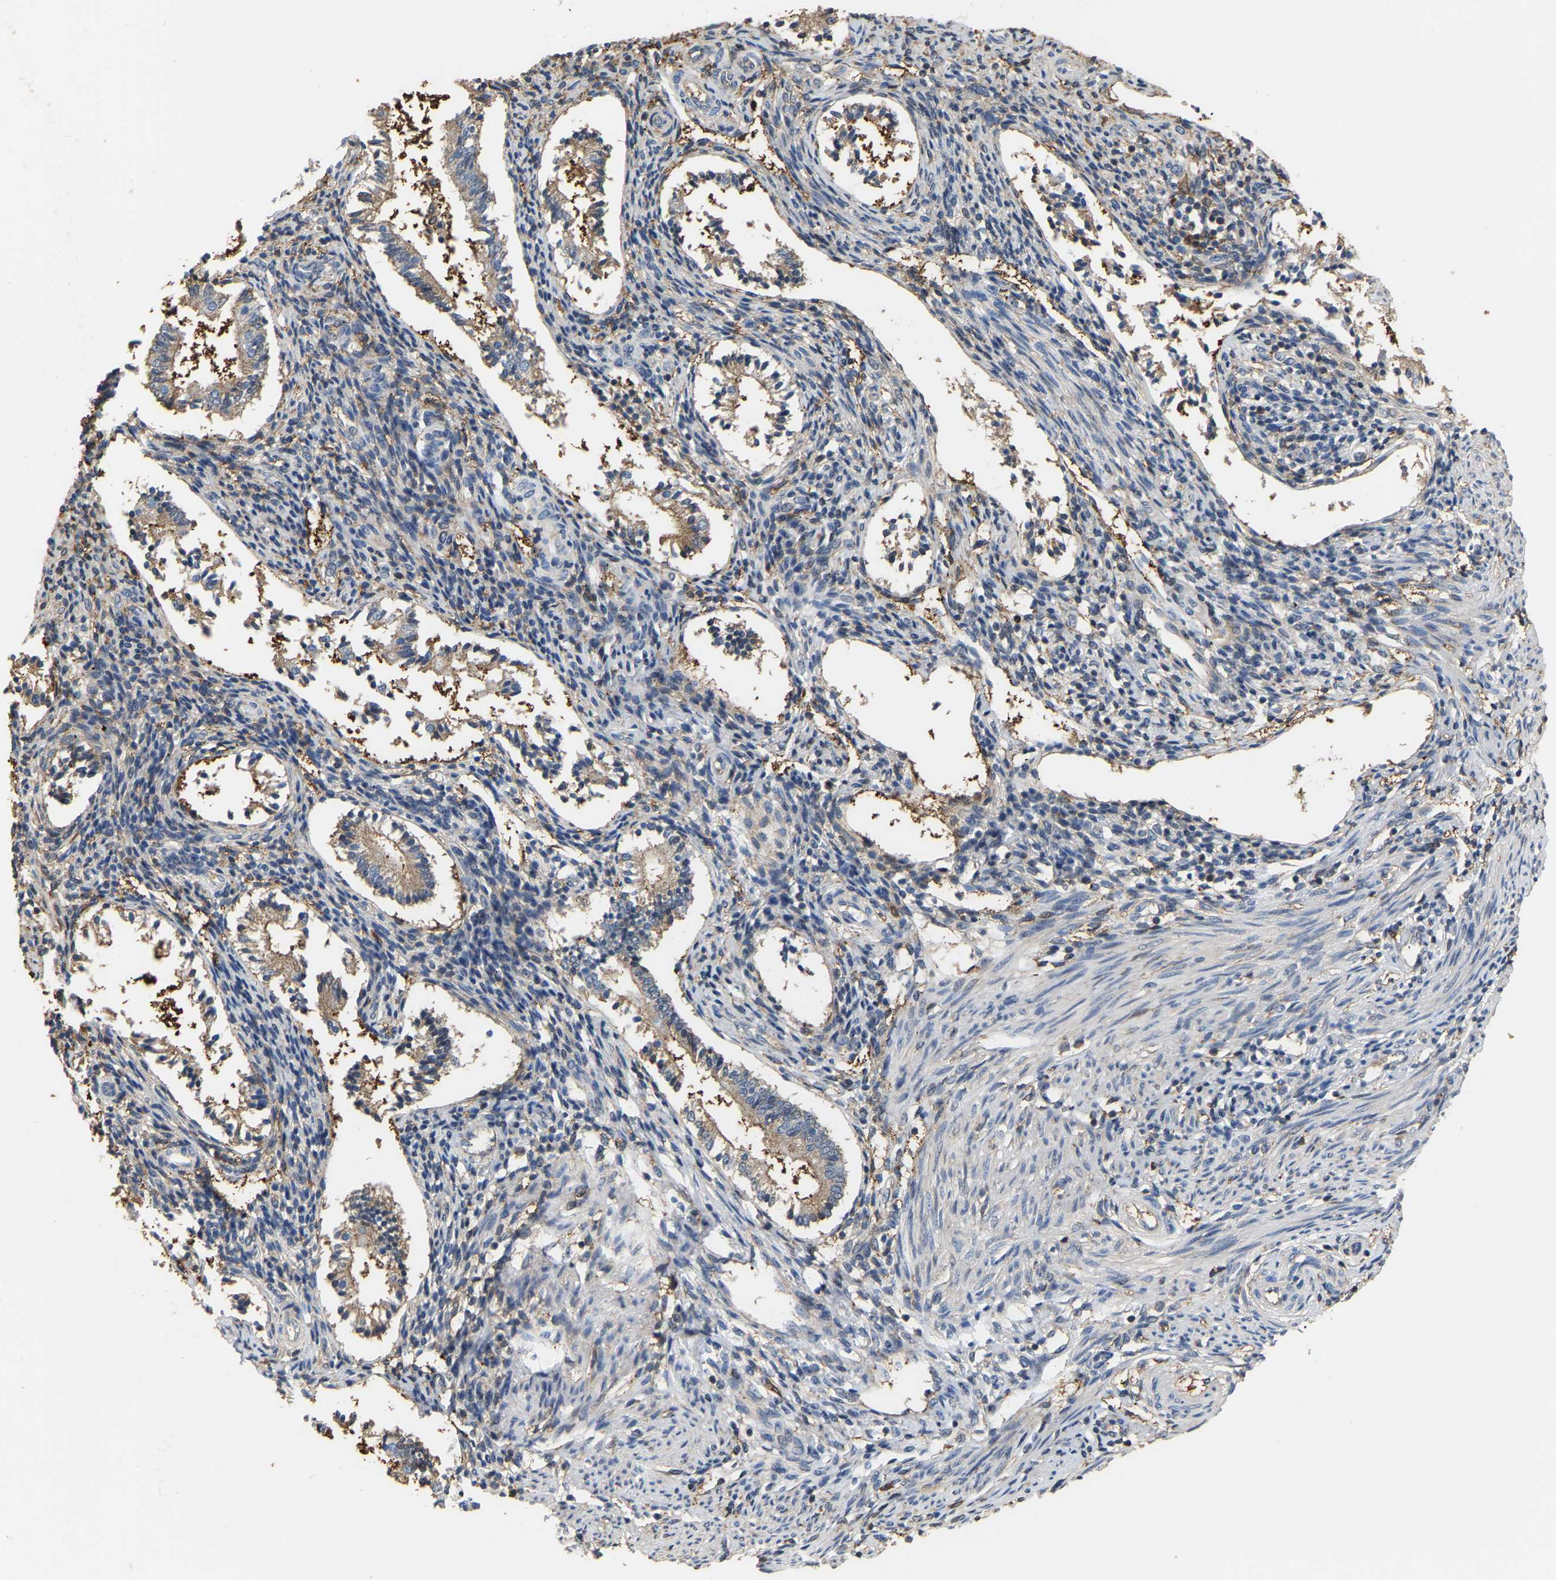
{"staining": {"intensity": "weak", "quantity": "<25%", "location": "cytoplasmic/membranous"}, "tissue": "endometrium", "cell_type": "Cells in endometrial stroma", "image_type": "normal", "snomed": [{"axis": "morphology", "description": "Normal tissue, NOS"}, {"axis": "topography", "description": "Endometrium"}], "caption": "This is an immunohistochemistry histopathology image of normal human endometrium. There is no staining in cells in endometrial stroma.", "gene": "MTPN", "patient": {"sex": "female", "age": 42}}